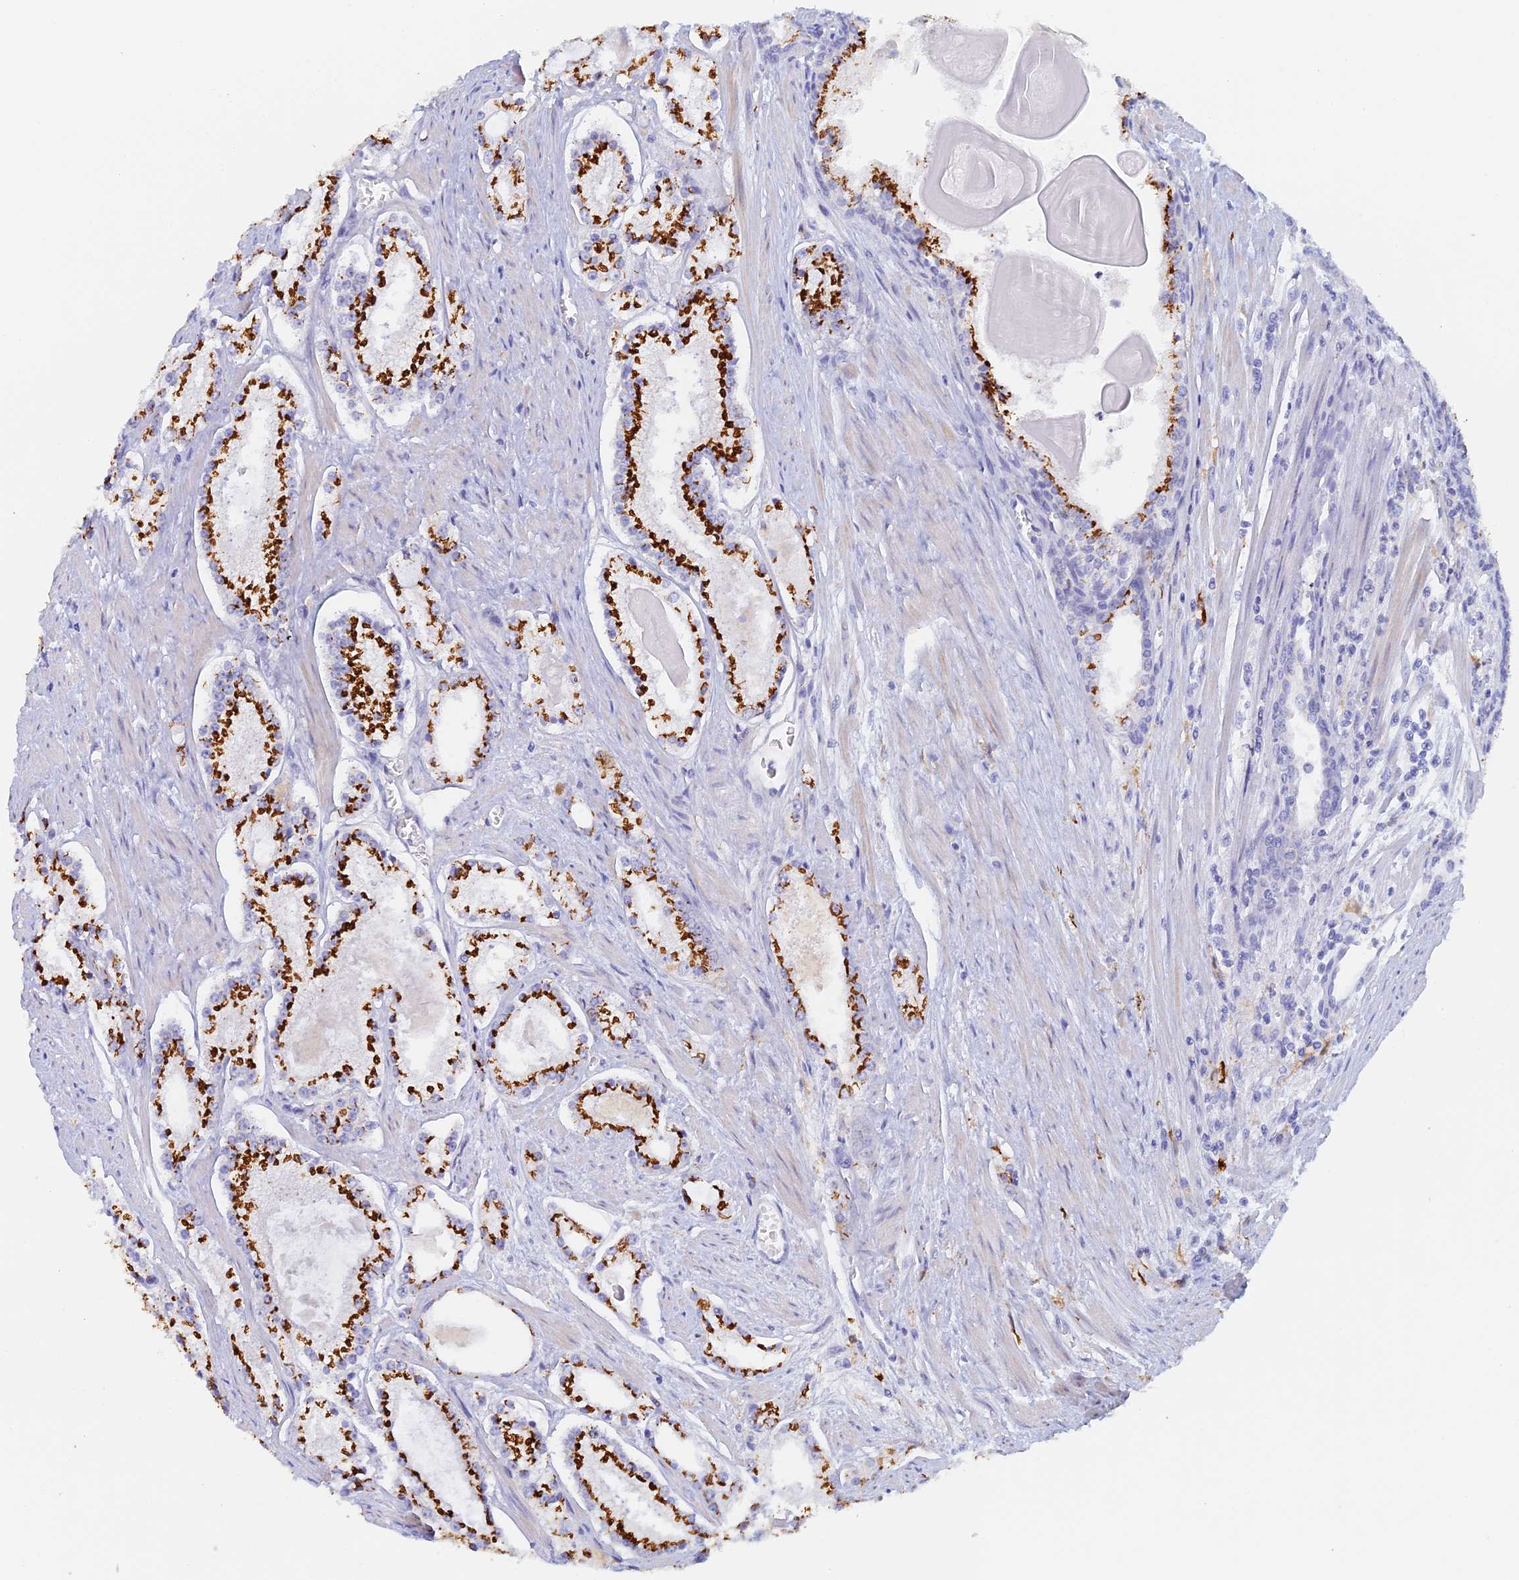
{"staining": {"intensity": "strong", "quantity": "25%-75%", "location": "cytoplasmic/membranous"}, "tissue": "prostate cancer", "cell_type": "Tumor cells", "image_type": "cancer", "snomed": [{"axis": "morphology", "description": "Adenocarcinoma, Low grade"}, {"axis": "topography", "description": "Prostate"}], "caption": "Strong cytoplasmic/membranous staining for a protein is appreciated in about 25%-75% of tumor cells of prostate adenocarcinoma (low-grade) using immunohistochemistry.", "gene": "SLC24A3", "patient": {"sex": "male", "age": 54}}